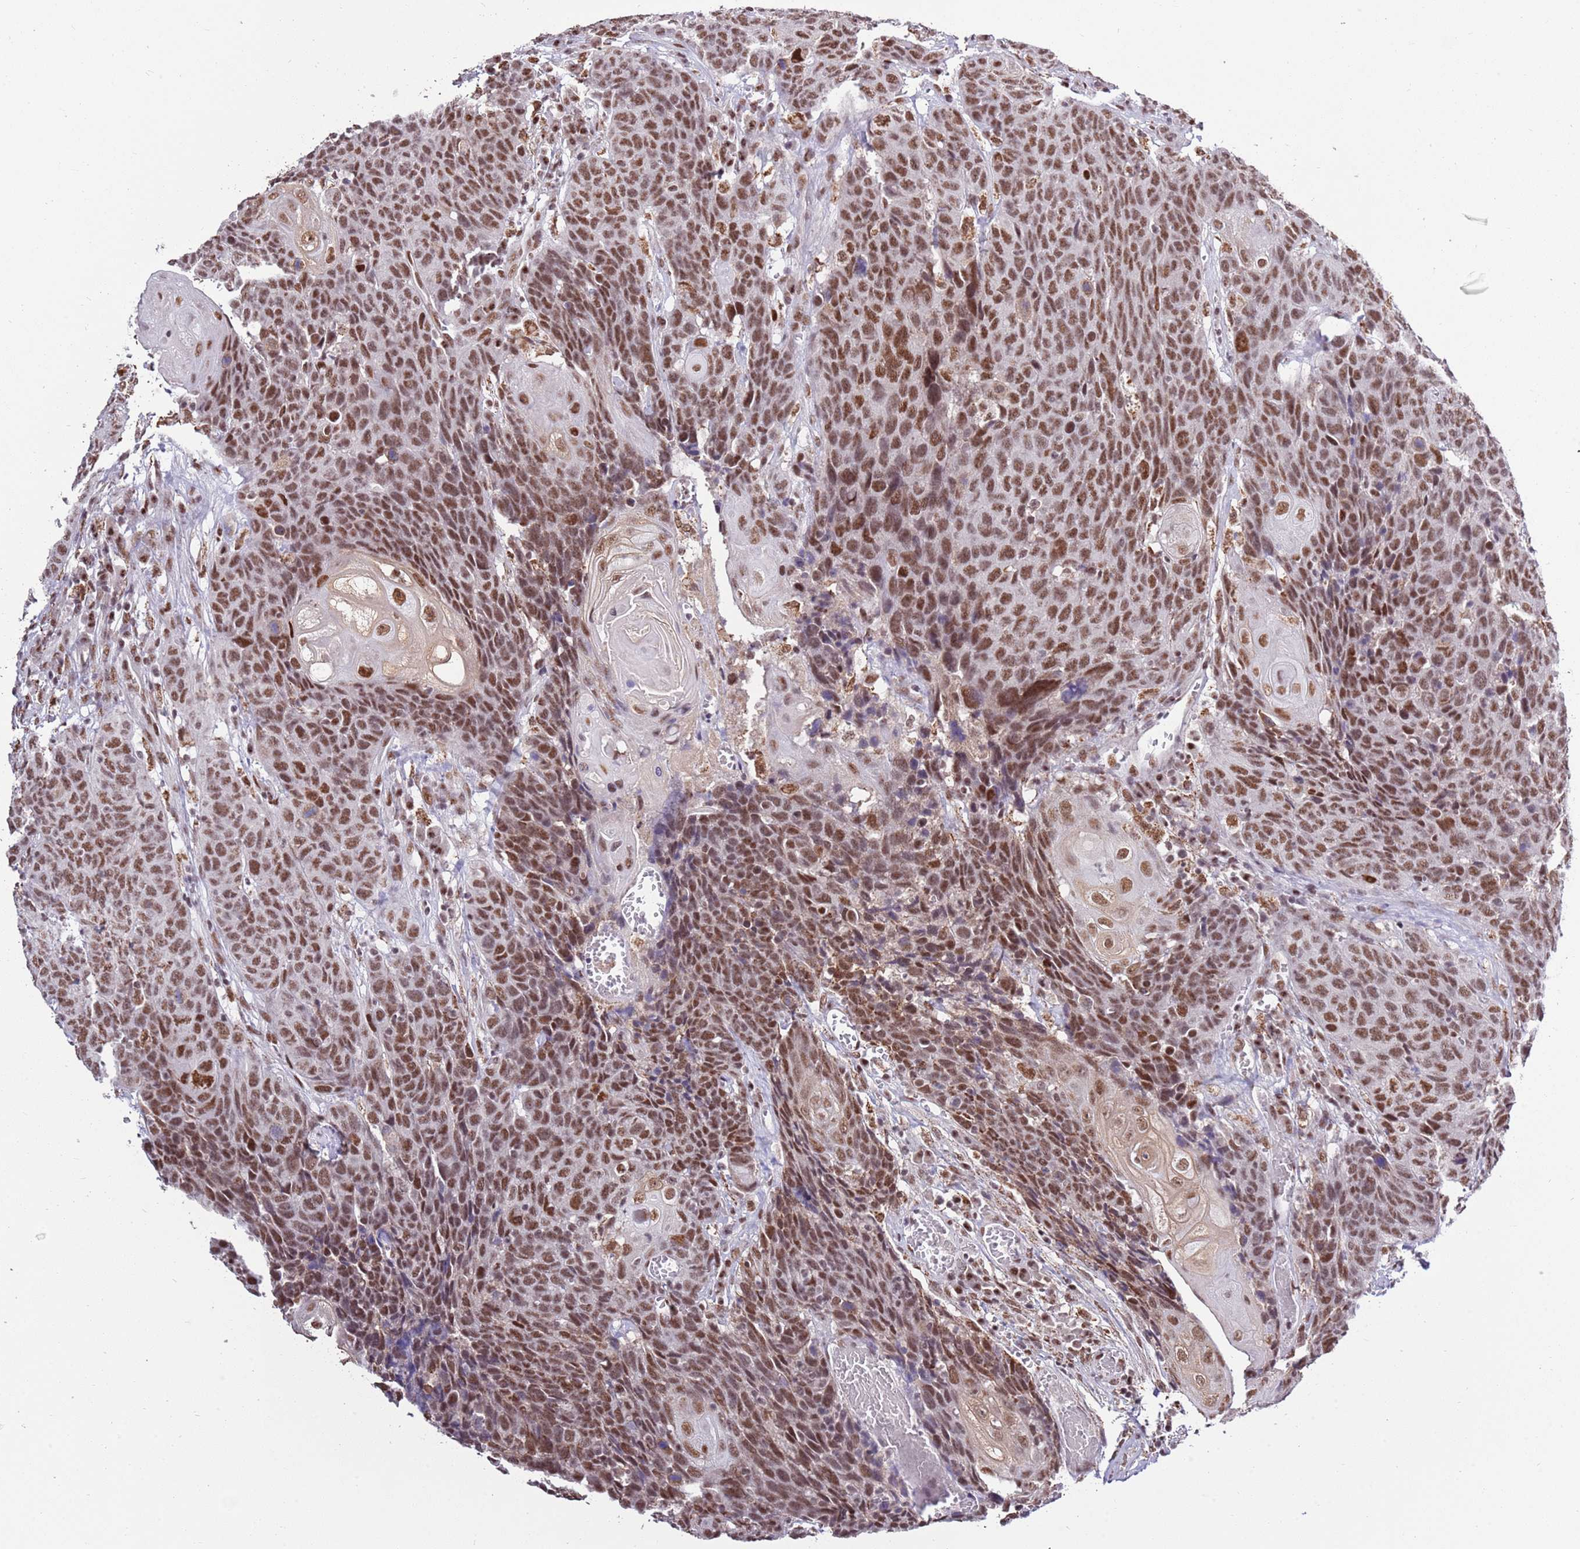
{"staining": {"intensity": "moderate", "quantity": ">75%", "location": "nuclear"}, "tissue": "head and neck cancer", "cell_type": "Tumor cells", "image_type": "cancer", "snomed": [{"axis": "morphology", "description": "Squamous cell carcinoma, NOS"}, {"axis": "topography", "description": "Head-Neck"}], "caption": "Human head and neck squamous cell carcinoma stained with a brown dye reveals moderate nuclear positive staining in about >75% of tumor cells.", "gene": "AKAP8L", "patient": {"sex": "male", "age": 66}}